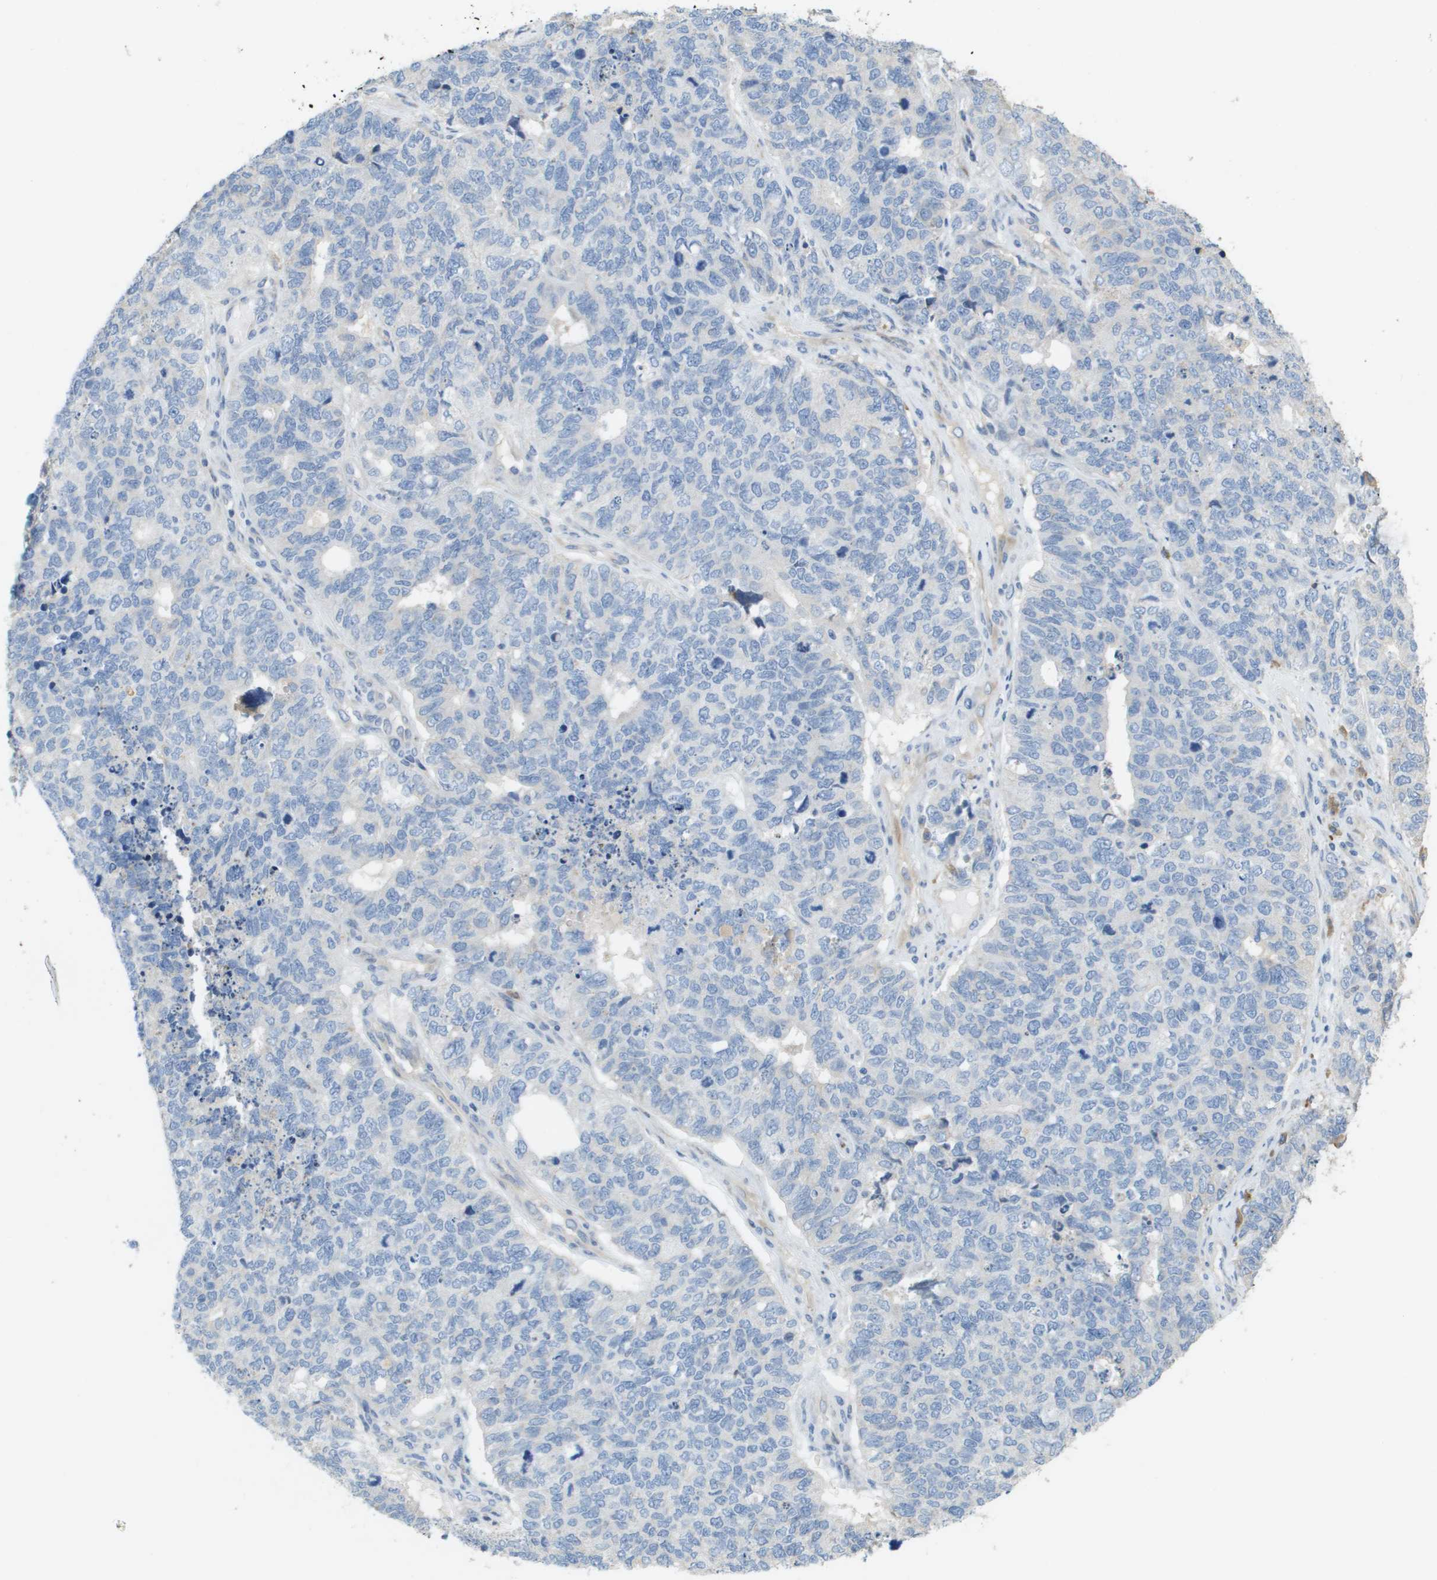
{"staining": {"intensity": "negative", "quantity": "none", "location": "none"}, "tissue": "cervical cancer", "cell_type": "Tumor cells", "image_type": "cancer", "snomed": [{"axis": "morphology", "description": "Squamous cell carcinoma, NOS"}, {"axis": "topography", "description": "Cervix"}], "caption": "Cervical cancer (squamous cell carcinoma) stained for a protein using immunohistochemistry (IHC) reveals no staining tumor cells.", "gene": "CASP10", "patient": {"sex": "female", "age": 63}}